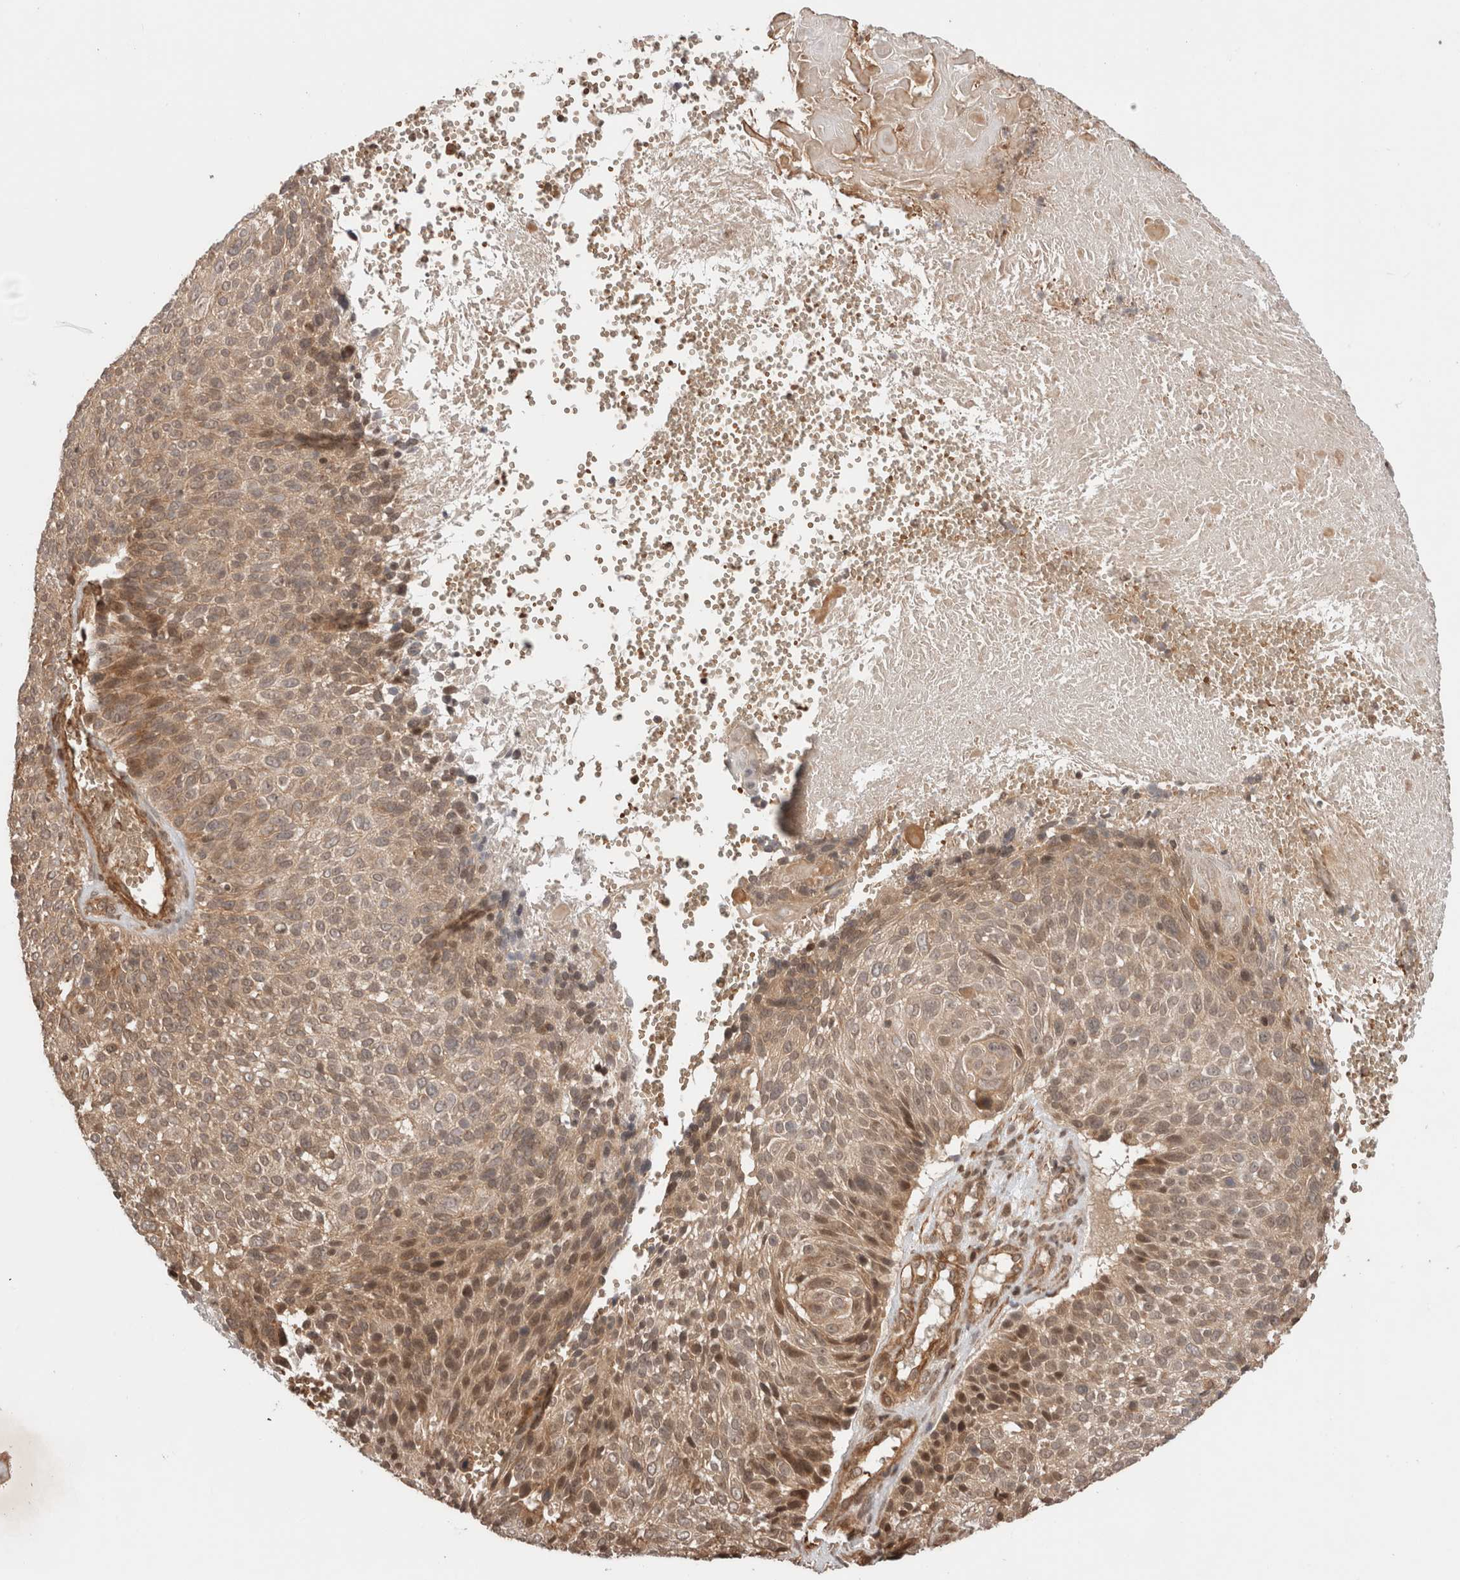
{"staining": {"intensity": "weak", "quantity": ">75%", "location": "cytoplasmic/membranous,nuclear"}, "tissue": "cervical cancer", "cell_type": "Tumor cells", "image_type": "cancer", "snomed": [{"axis": "morphology", "description": "Squamous cell carcinoma, NOS"}, {"axis": "topography", "description": "Cervix"}], "caption": "Cervical cancer tissue reveals weak cytoplasmic/membranous and nuclear staining in about >75% of tumor cells, visualized by immunohistochemistry.", "gene": "ZNF649", "patient": {"sex": "female", "age": 74}}